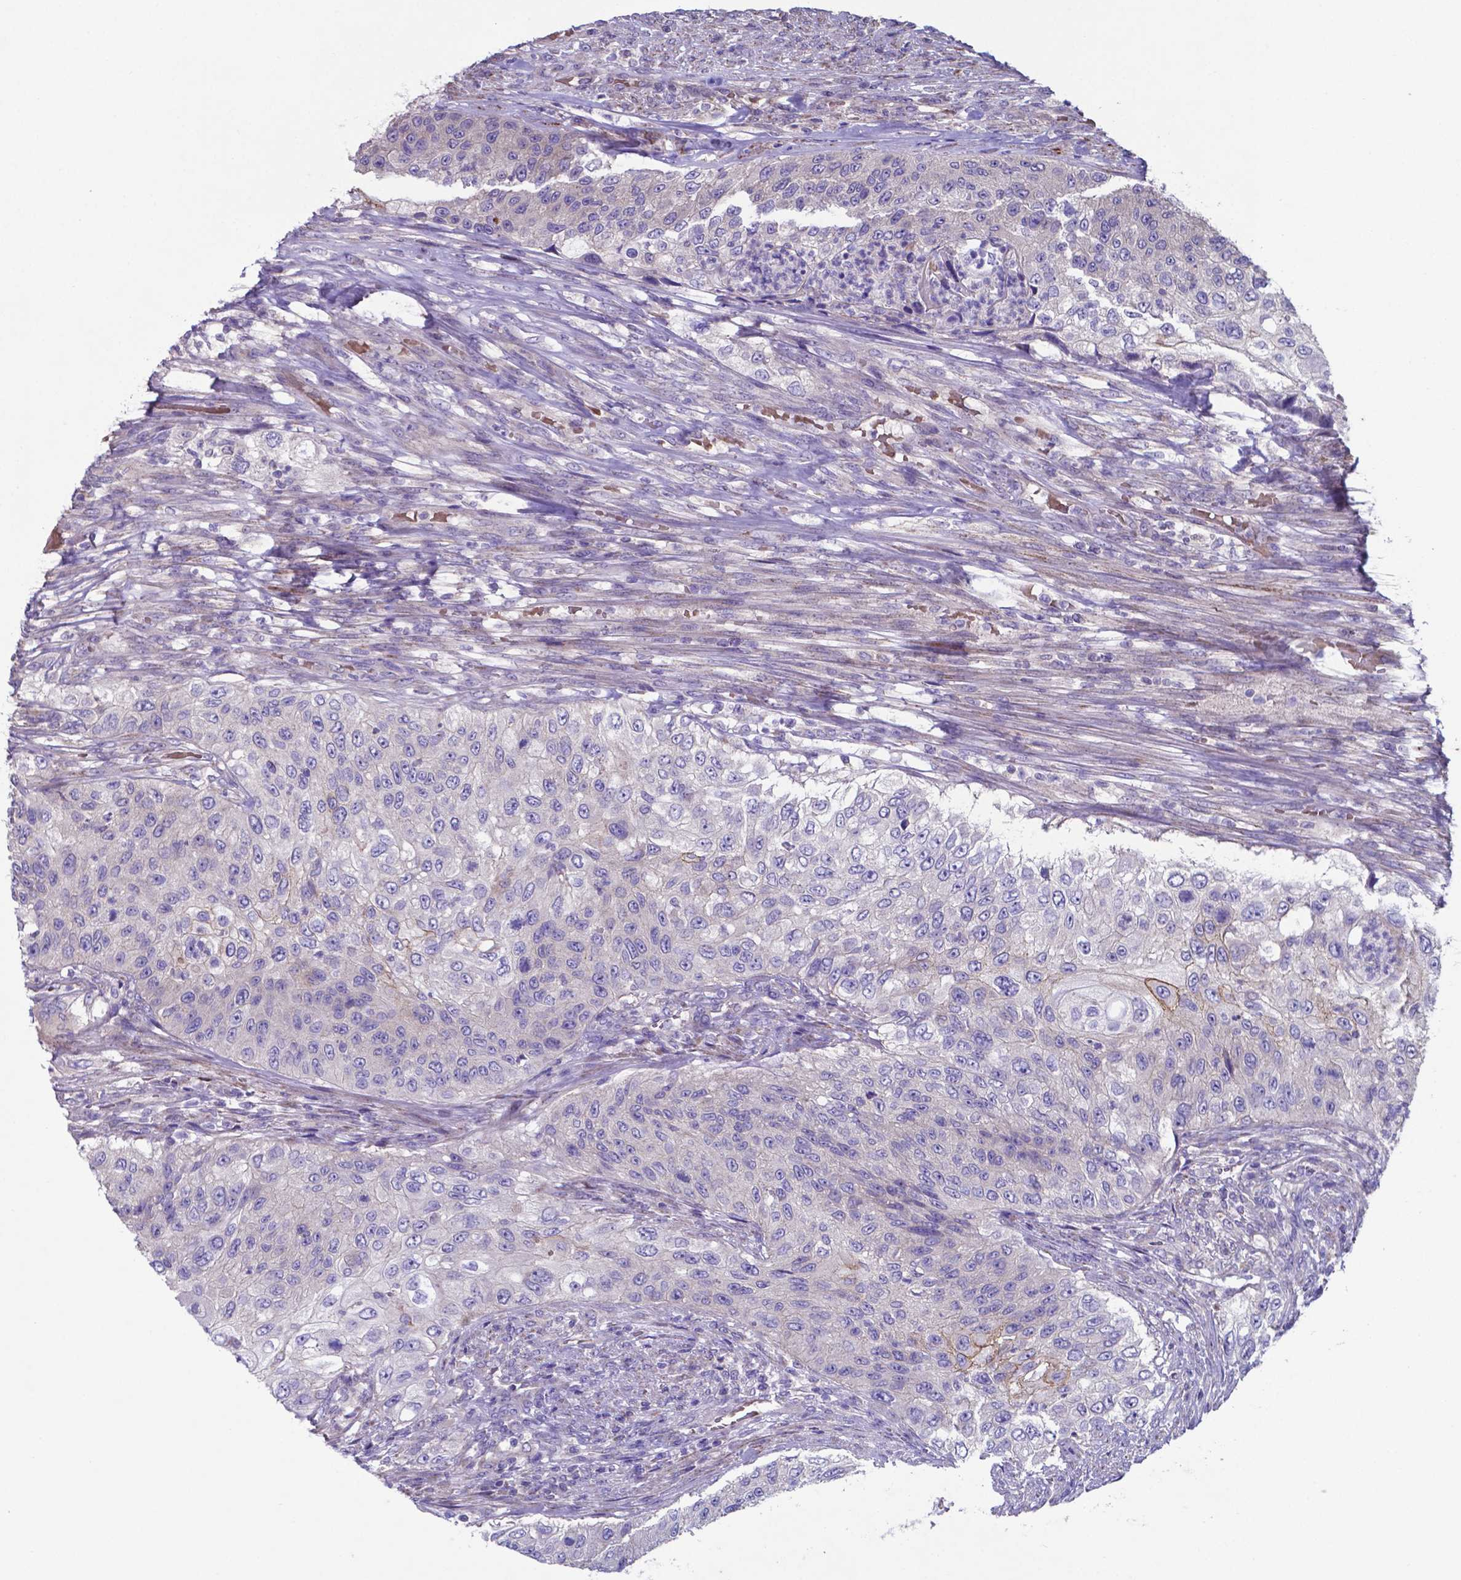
{"staining": {"intensity": "negative", "quantity": "none", "location": "none"}, "tissue": "urothelial cancer", "cell_type": "Tumor cells", "image_type": "cancer", "snomed": [{"axis": "morphology", "description": "Urothelial carcinoma, High grade"}, {"axis": "topography", "description": "Urinary bladder"}], "caption": "This is a histopathology image of immunohistochemistry (IHC) staining of urothelial cancer, which shows no positivity in tumor cells. (DAB (3,3'-diaminobenzidine) immunohistochemistry, high magnification).", "gene": "TYRO3", "patient": {"sex": "female", "age": 60}}